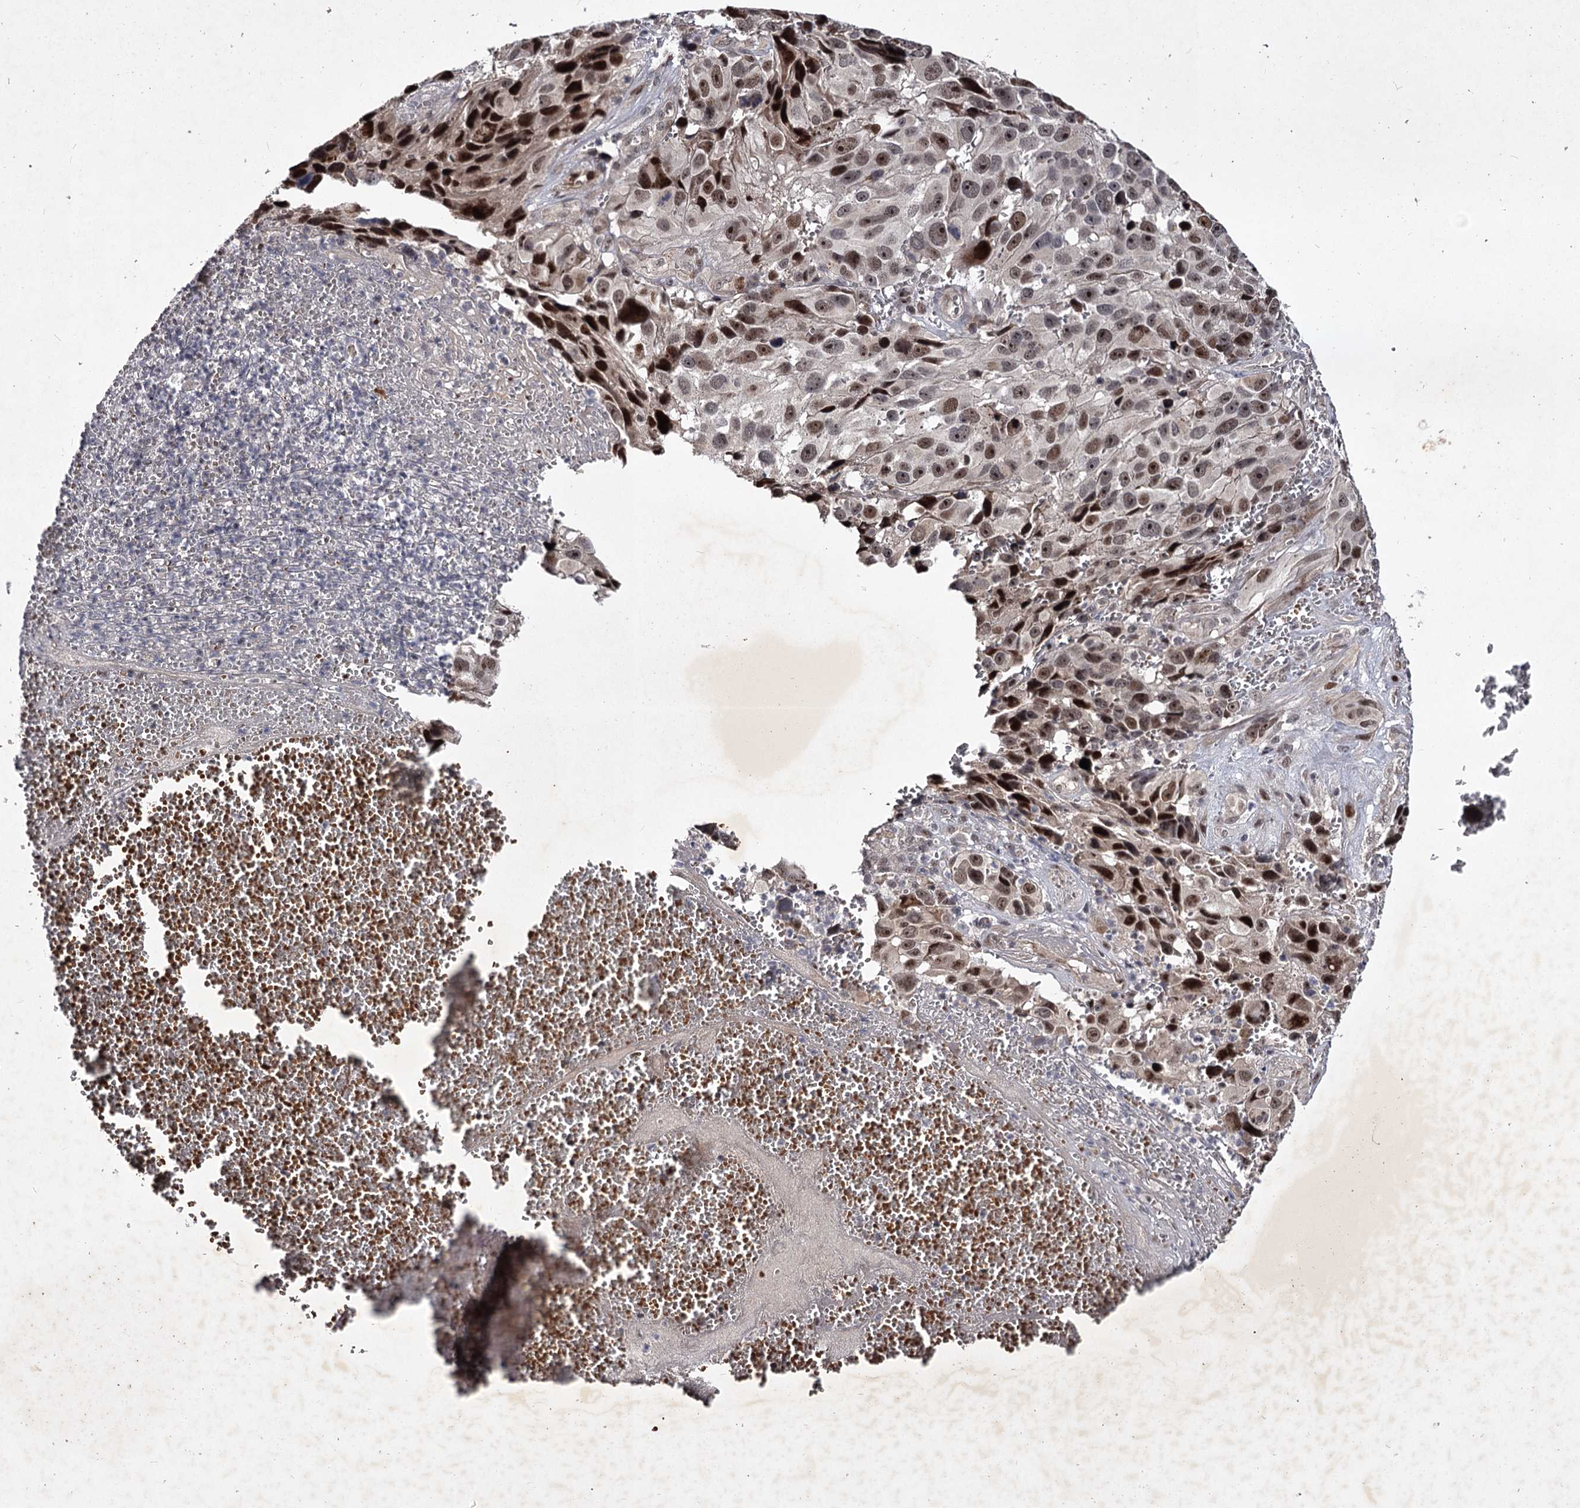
{"staining": {"intensity": "moderate", "quantity": ">75%", "location": "nuclear"}, "tissue": "melanoma", "cell_type": "Tumor cells", "image_type": "cancer", "snomed": [{"axis": "morphology", "description": "Malignant melanoma, NOS"}, {"axis": "topography", "description": "Skin"}], "caption": "Malignant melanoma stained with a protein marker demonstrates moderate staining in tumor cells.", "gene": "RNF44", "patient": {"sex": "male", "age": 84}}